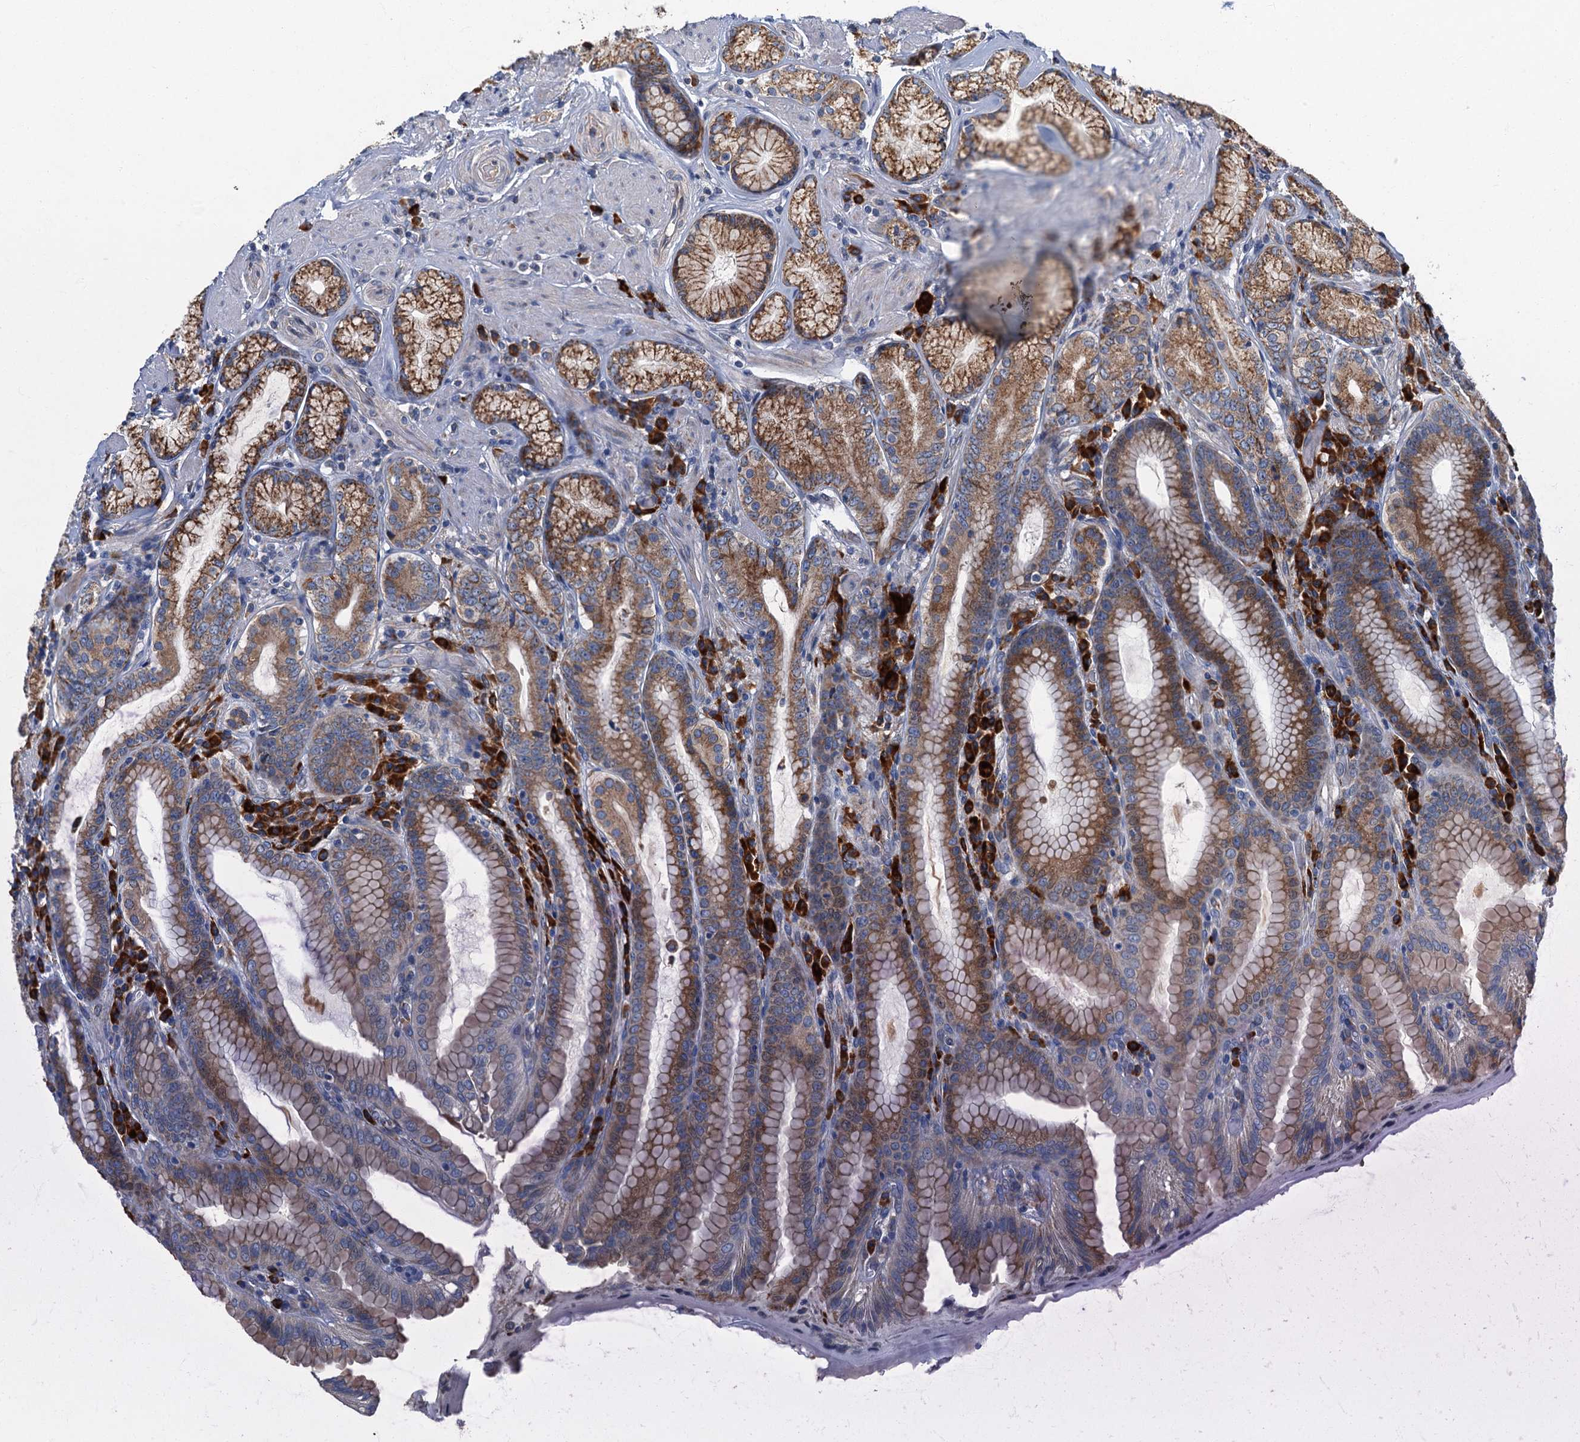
{"staining": {"intensity": "strong", "quantity": "25%-75%", "location": "cytoplasmic/membranous"}, "tissue": "stomach", "cell_type": "Glandular cells", "image_type": "normal", "snomed": [{"axis": "morphology", "description": "Normal tissue, NOS"}, {"axis": "topography", "description": "Stomach, upper"}, {"axis": "topography", "description": "Stomach, lower"}], "caption": "Immunohistochemical staining of benign human stomach displays high levels of strong cytoplasmic/membranous positivity in about 25%-75% of glandular cells. Immunohistochemistry (ihc) stains the protein in brown and the nuclei are stained blue.", "gene": "SPDYC", "patient": {"sex": "female", "age": 76}}